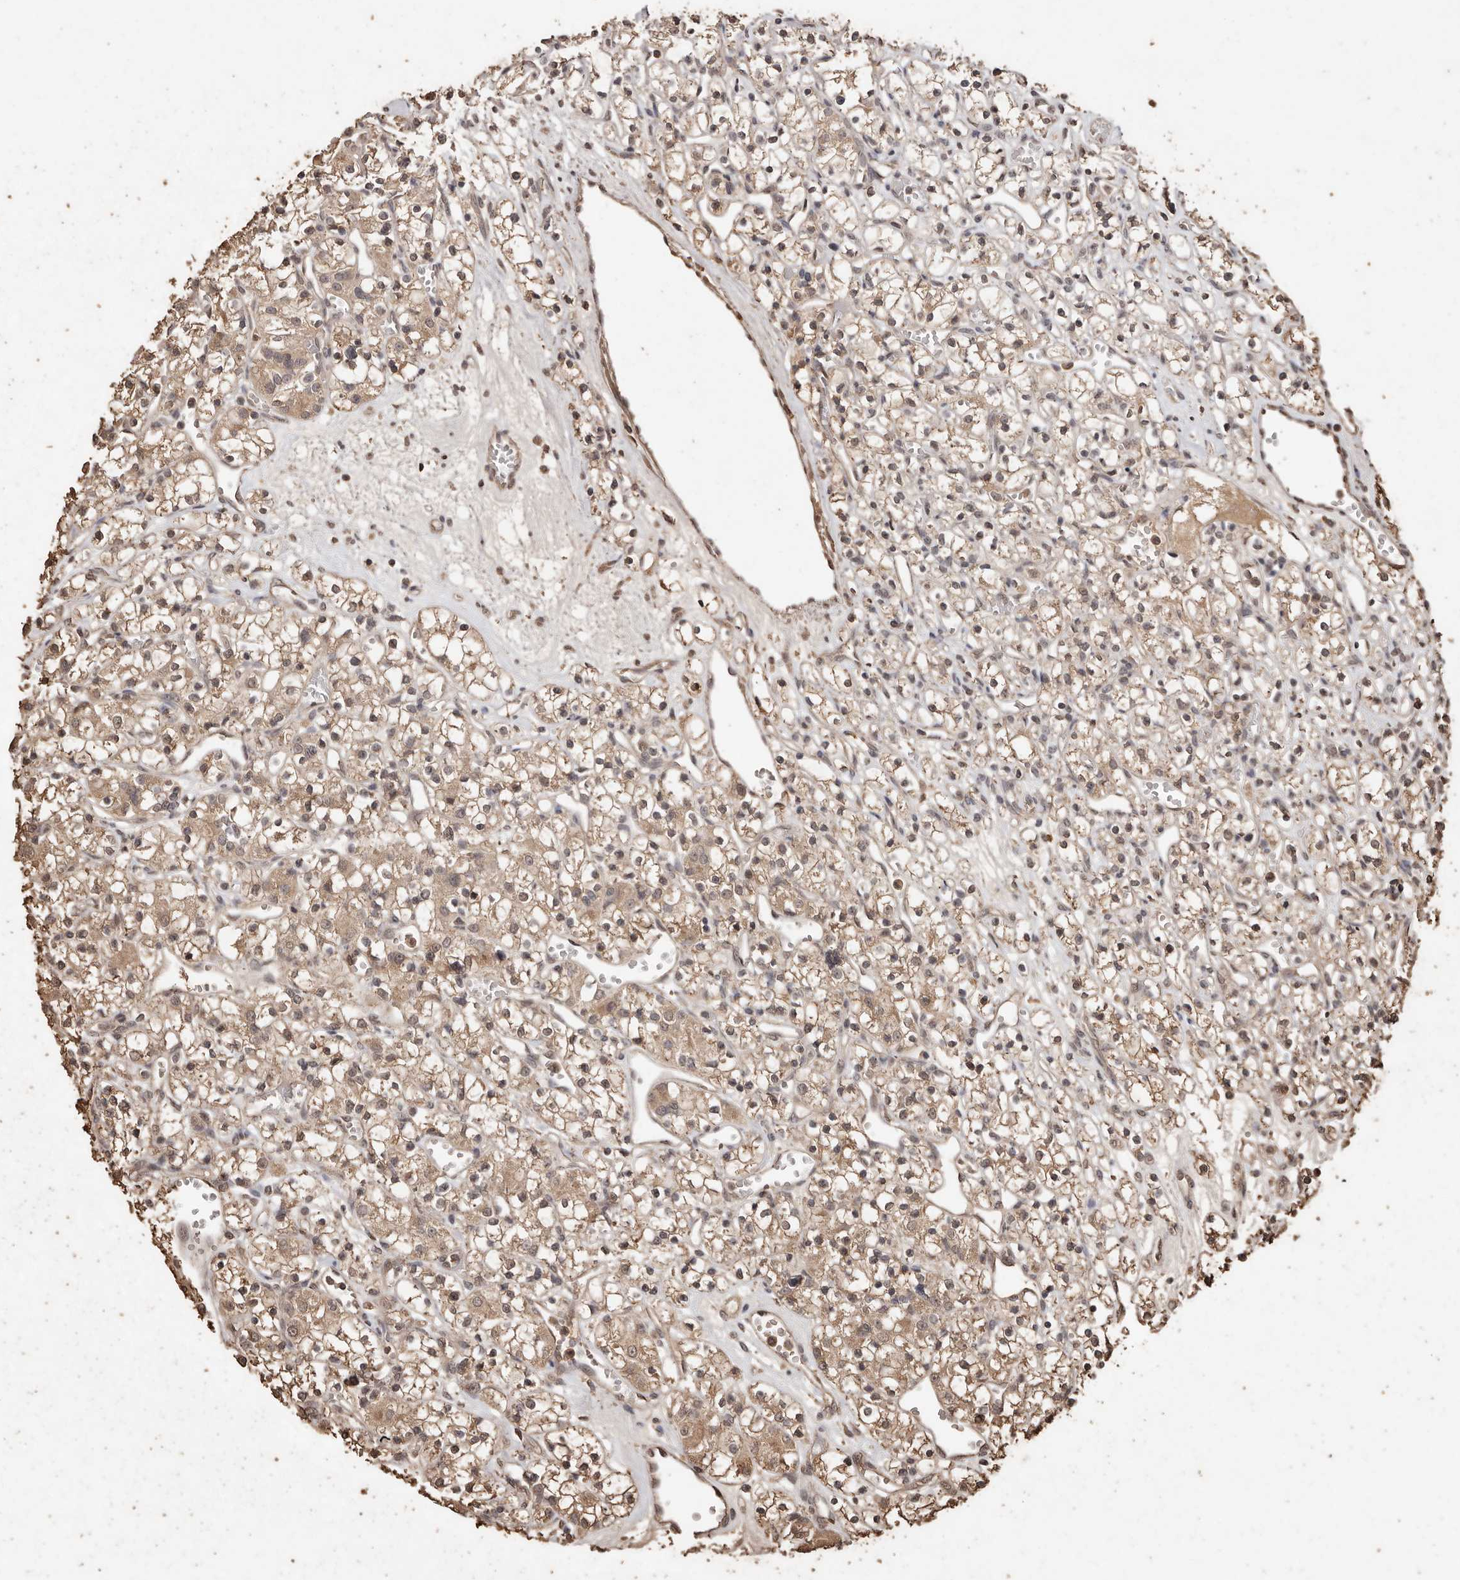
{"staining": {"intensity": "weak", "quantity": ">75%", "location": "cytoplasmic/membranous"}, "tissue": "renal cancer", "cell_type": "Tumor cells", "image_type": "cancer", "snomed": [{"axis": "morphology", "description": "Adenocarcinoma, NOS"}, {"axis": "topography", "description": "Kidney"}], "caption": "Protein analysis of renal cancer tissue shows weak cytoplasmic/membranous expression in about >75% of tumor cells. (DAB IHC, brown staining for protein, blue staining for nuclei).", "gene": "PKDCC", "patient": {"sex": "female", "age": 59}}